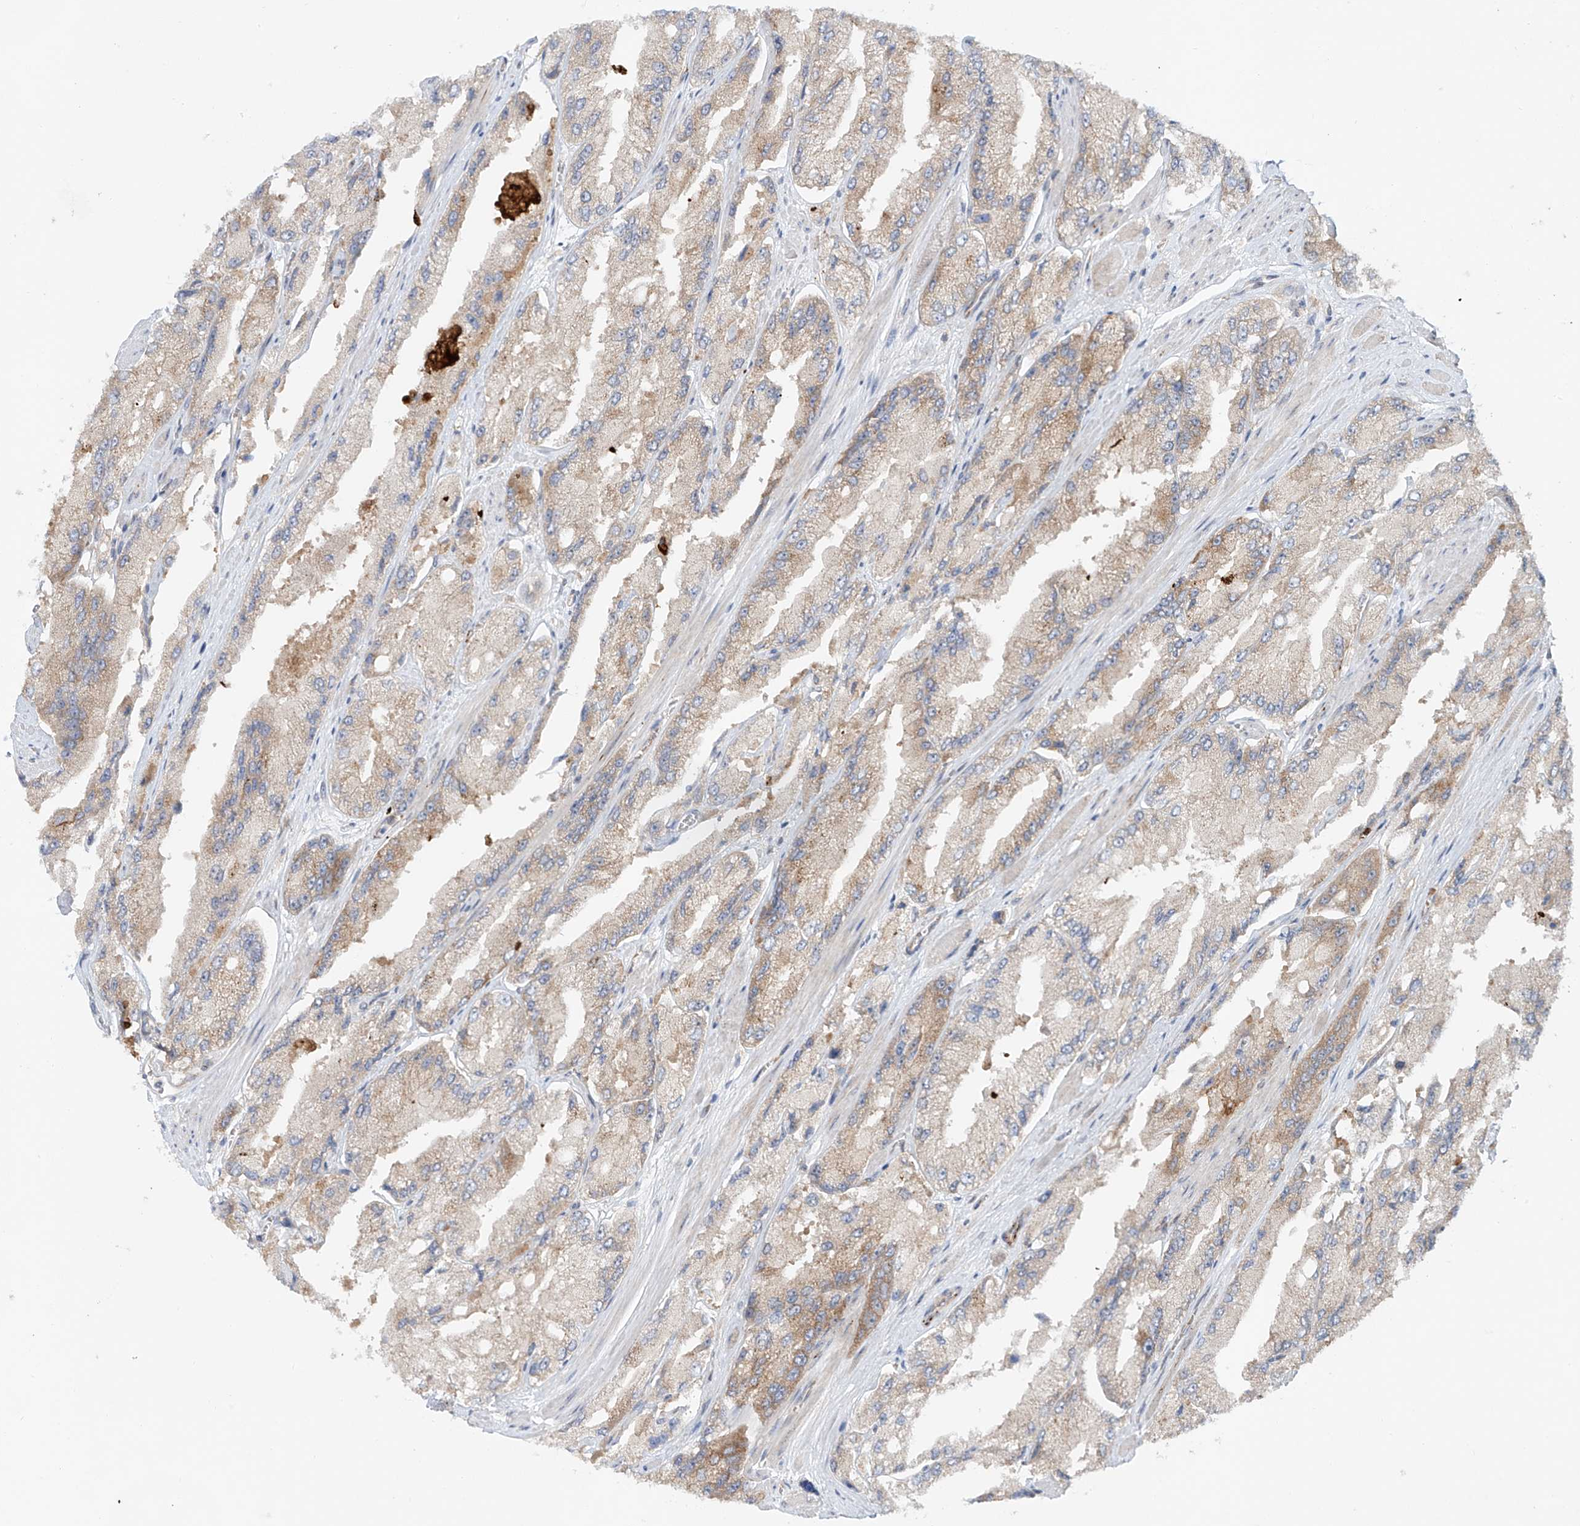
{"staining": {"intensity": "moderate", "quantity": "<25%", "location": "cytoplasmic/membranous"}, "tissue": "prostate cancer", "cell_type": "Tumor cells", "image_type": "cancer", "snomed": [{"axis": "morphology", "description": "Adenocarcinoma, High grade"}, {"axis": "topography", "description": "Prostate"}], "caption": "Protein staining of prostate adenocarcinoma (high-grade) tissue reveals moderate cytoplasmic/membranous staining in approximately <25% of tumor cells.", "gene": "TJAP1", "patient": {"sex": "male", "age": 58}}